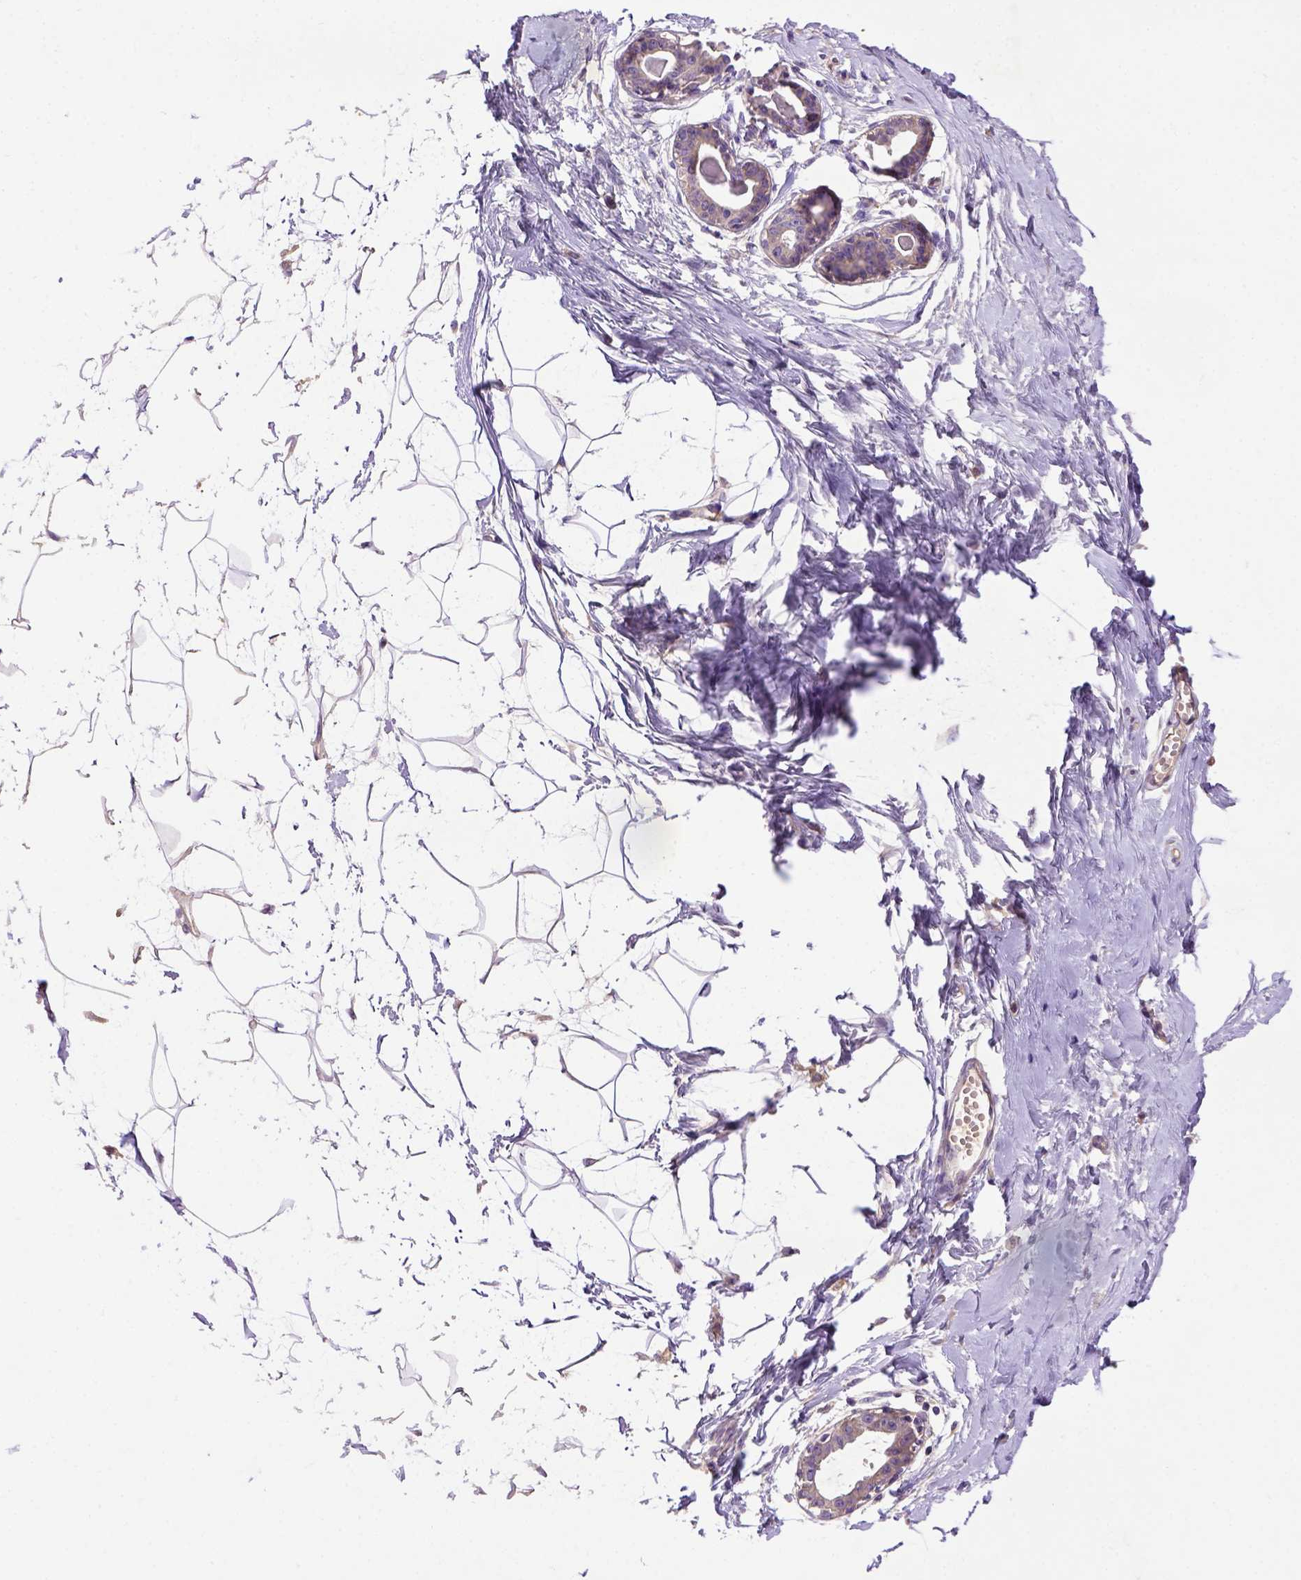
{"staining": {"intensity": "moderate", "quantity": ">75%", "location": "cytoplasmic/membranous"}, "tissue": "breast", "cell_type": "Adipocytes", "image_type": "normal", "snomed": [{"axis": "morphology", "description": "Normal tissue, NOS"}, {"axis": "topography", "description": "Breast"}], "caption": "About >75% of adipocytes in benign breast show moderate cytoplasmic/membranous protein expression as visualized by brown immunohistochemical staining.", "gene": "DEPDC1B", "patient": {"sex": "female", "age": 45}}